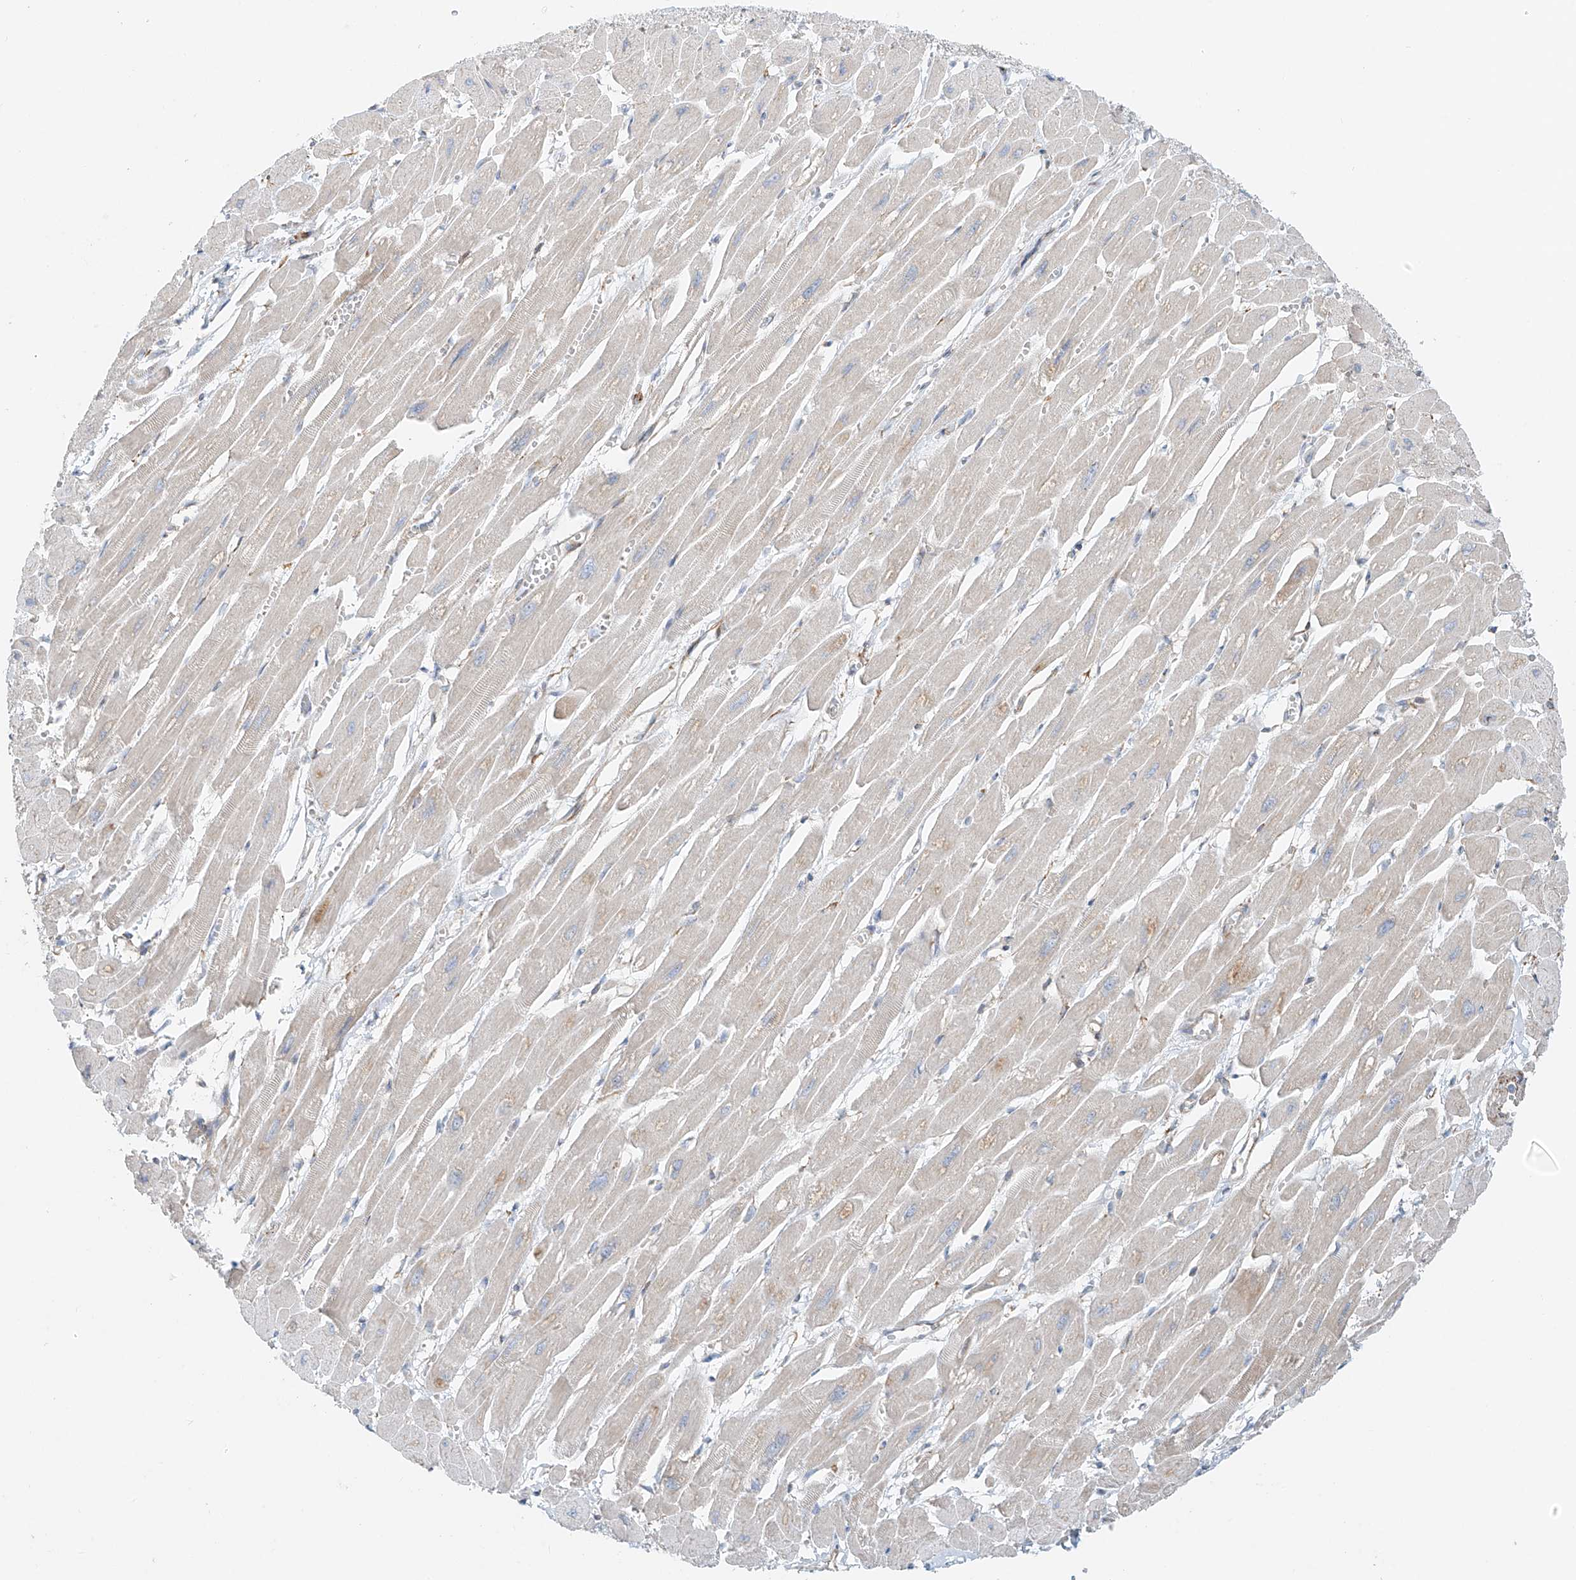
{"staining": {"intensity": "weak", "quantity": "<25%", "location": "cytoplasmic/membranous"}, "tissue": "heart muscle", "cell_type": "Cardiomyocytes", "image_type": "normal", "snomed": [{"axis": "morphology", "description": "Normal tissue, NOS"}, {"axis": "topography", "description": "Heart"}], "caption": "This is an immunohistochemistry histopathology image of unremarkable heart muscle. There is no positivity in cardiomyocytes.", "gene": "EIPR1", "patient": {"sex": "female", "age": 54}}